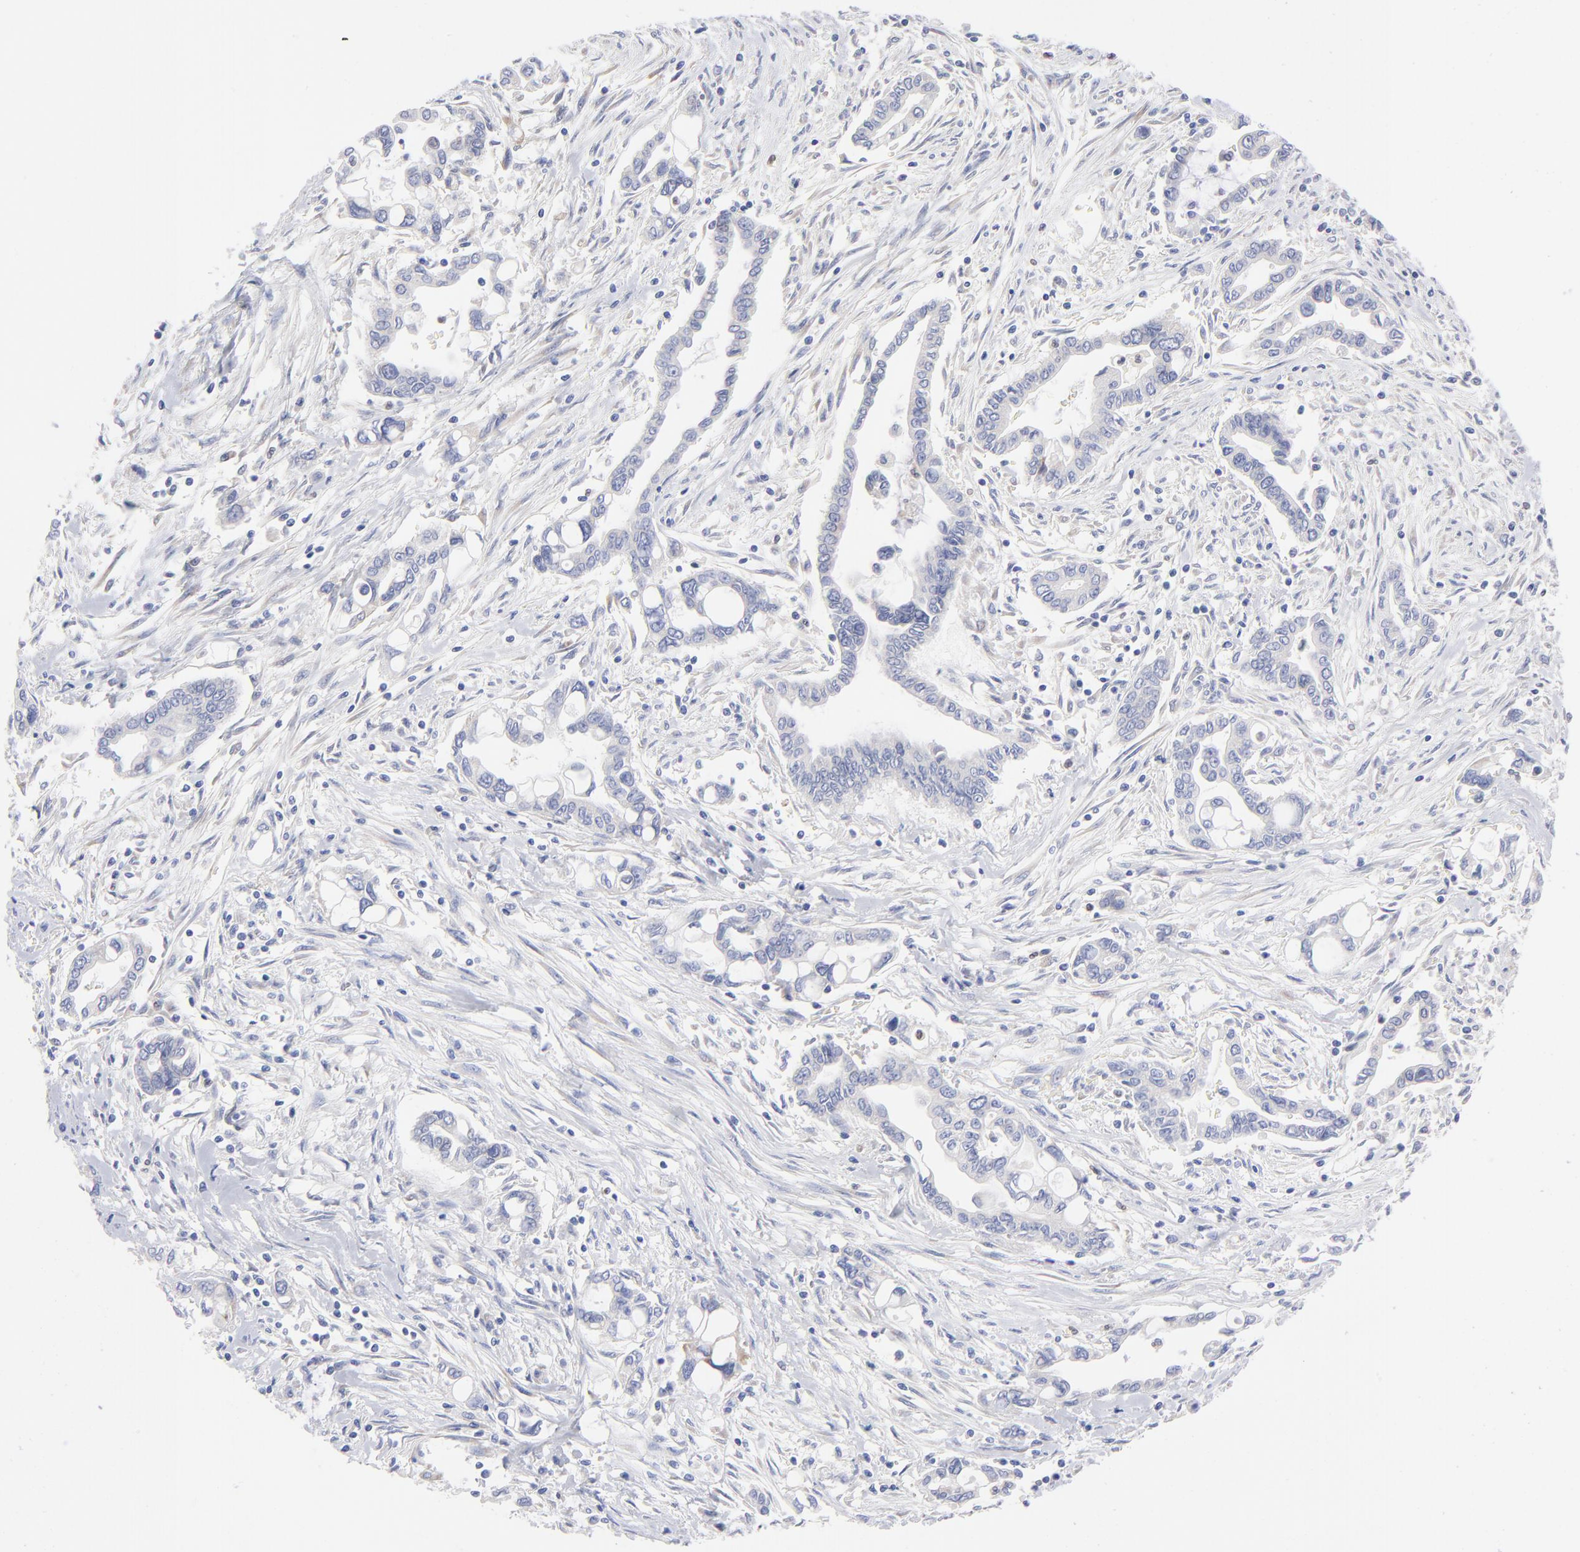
{"staining": {"intensity": "negative", "quantity": "none", "location": "none"}, "tissue": "pancreatic cancer", "cell_type": "Tumor cells", "image_type": "cancer", "snomed": [{"axis": "morphology", "description": "Adenocarcinoma, NOS"}, {"axis": "topography", "description": "Pancreas"}], "caption": "This is a photomicrograph of immunohistochemistry staining of adenocarcinoma (pancreatic), which shows no positivity in tumor cells. Brightfield microscopy of IHC stained with DAB (3,3'-diaminobenzidine) (brown) and hematoxylin (blue), captured at high magnification.", "gene": "EIF2AK2", "patient": {"sex": "female", "age": 57}}